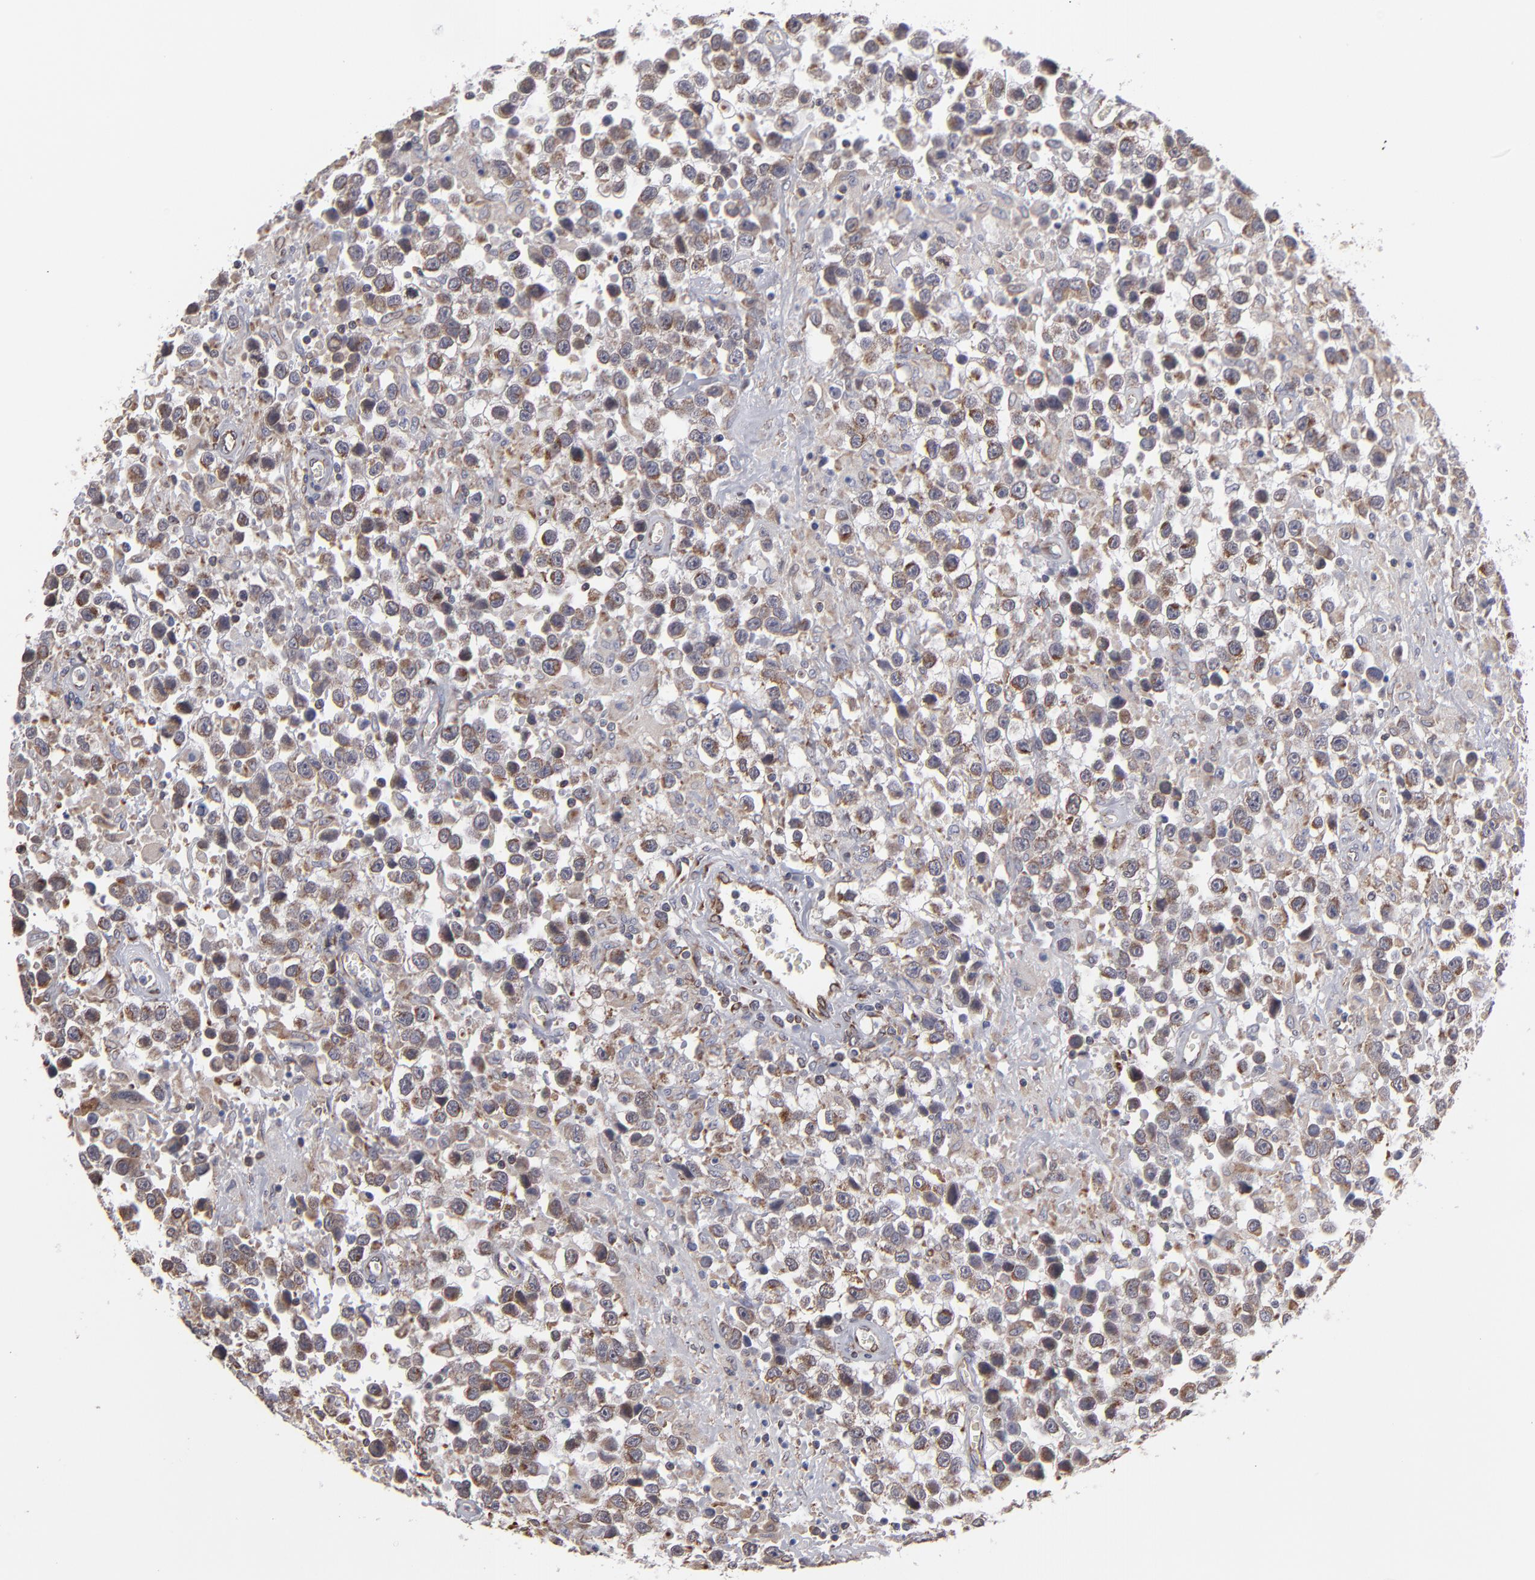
{"staining": {"intensity": "weak", "quantity": ">75%", "location": "cytoplasmic/membranous"}, "tissue": "testis cancer", "cell_type": "Tumor cells", "image_type": "cancer", "snomed": [{"axis": "morphology", "description": "Seminoma, NOS"}, {"axis": "topography", "description": "Testis"}], "caption": "A brown stain shows weak cytoplasmic/membranous staining of a protein in seminoma (testis) tumor cells.", "gene": "KTN1", "patient": {"sex": "male", "age": 43}}